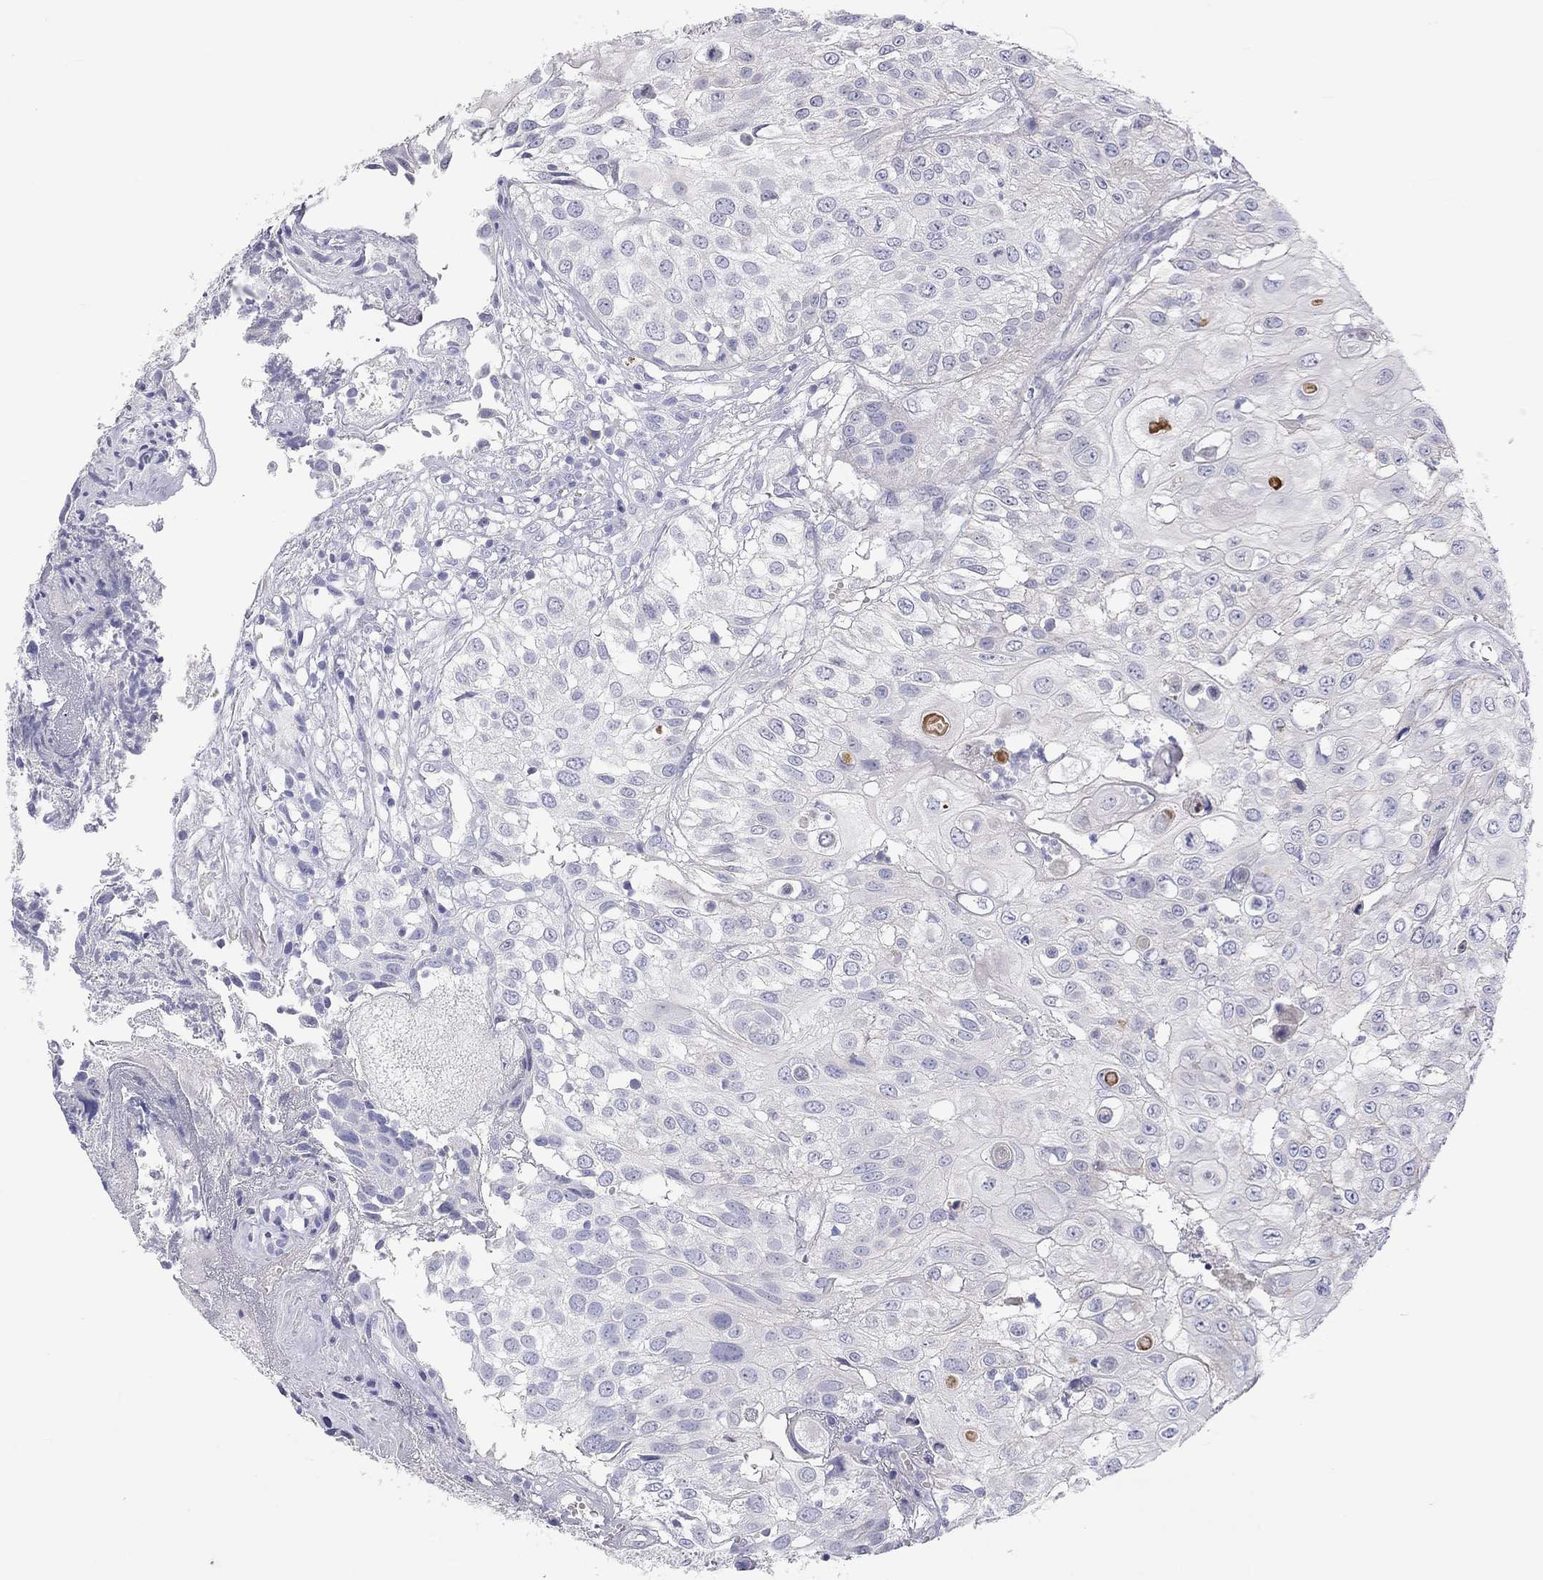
{"staining": {"intensity": "negative", "quantity": "none", "location": "none"}, "tissue": "urothelial cancer", "cell_type": "Tumor cells", "image_type": "cancer", "snomed": [{"axis": "morphology", "description": "Urothelial carcinoma, High grade"}, {"axis": "topography", "description": "Urinary bladder"}], "caption": "DAB (3,3'-diaminobenzidine) immunohistochemical staining of urothelial carcinoma (high-grade) reveals no significant positivity in tumor cells. (DAB immunohistochemistry, high magnification).", "gene": "ST7L", "patient": {"sex": "female", "age": 79}}